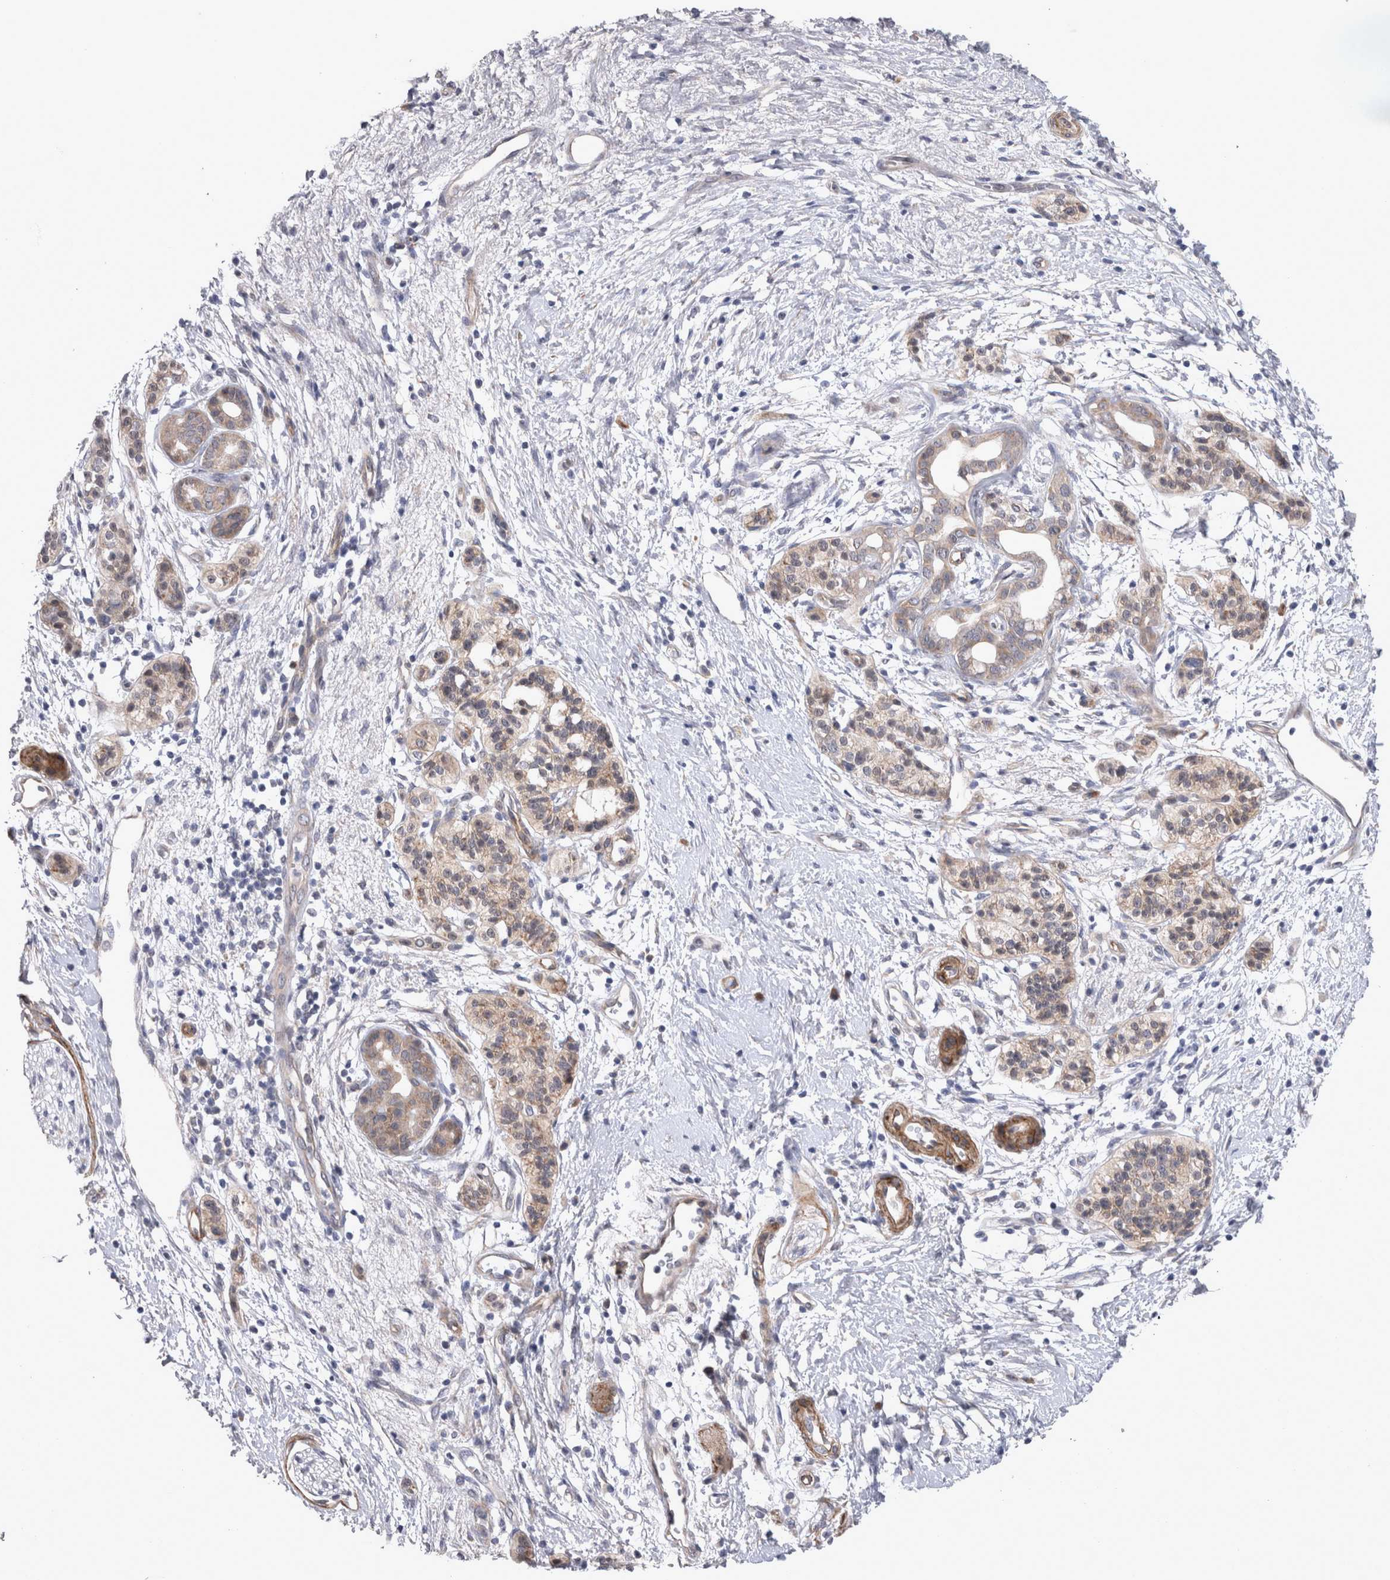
{"staining": {"intensity": "weak", "quantity": "25%-75%", "location": "cytoplasmic/membranous"}, "tissue": "pancreatic cancer", "cell_type": "Tumor cells", "image_type": "cancer", "snomed": [{"axis": "morphology", "description": "Adenocarcinoma, NOS"}, {"axis": "topography", "description": "Pancreas"}], "caption": "Immunohistochemical staining of pancreatic cancer demonstrates low levels of weak cytoplasmic/membranous protein expression in about 25%-75% of tumor cells. The protein is stained brown, and the nuclei are stained in blue (DAB IHC with brightfield microscopy, high magnification).", "gene": "DDX6", "patient": {"sex": "male", "age": 50}}